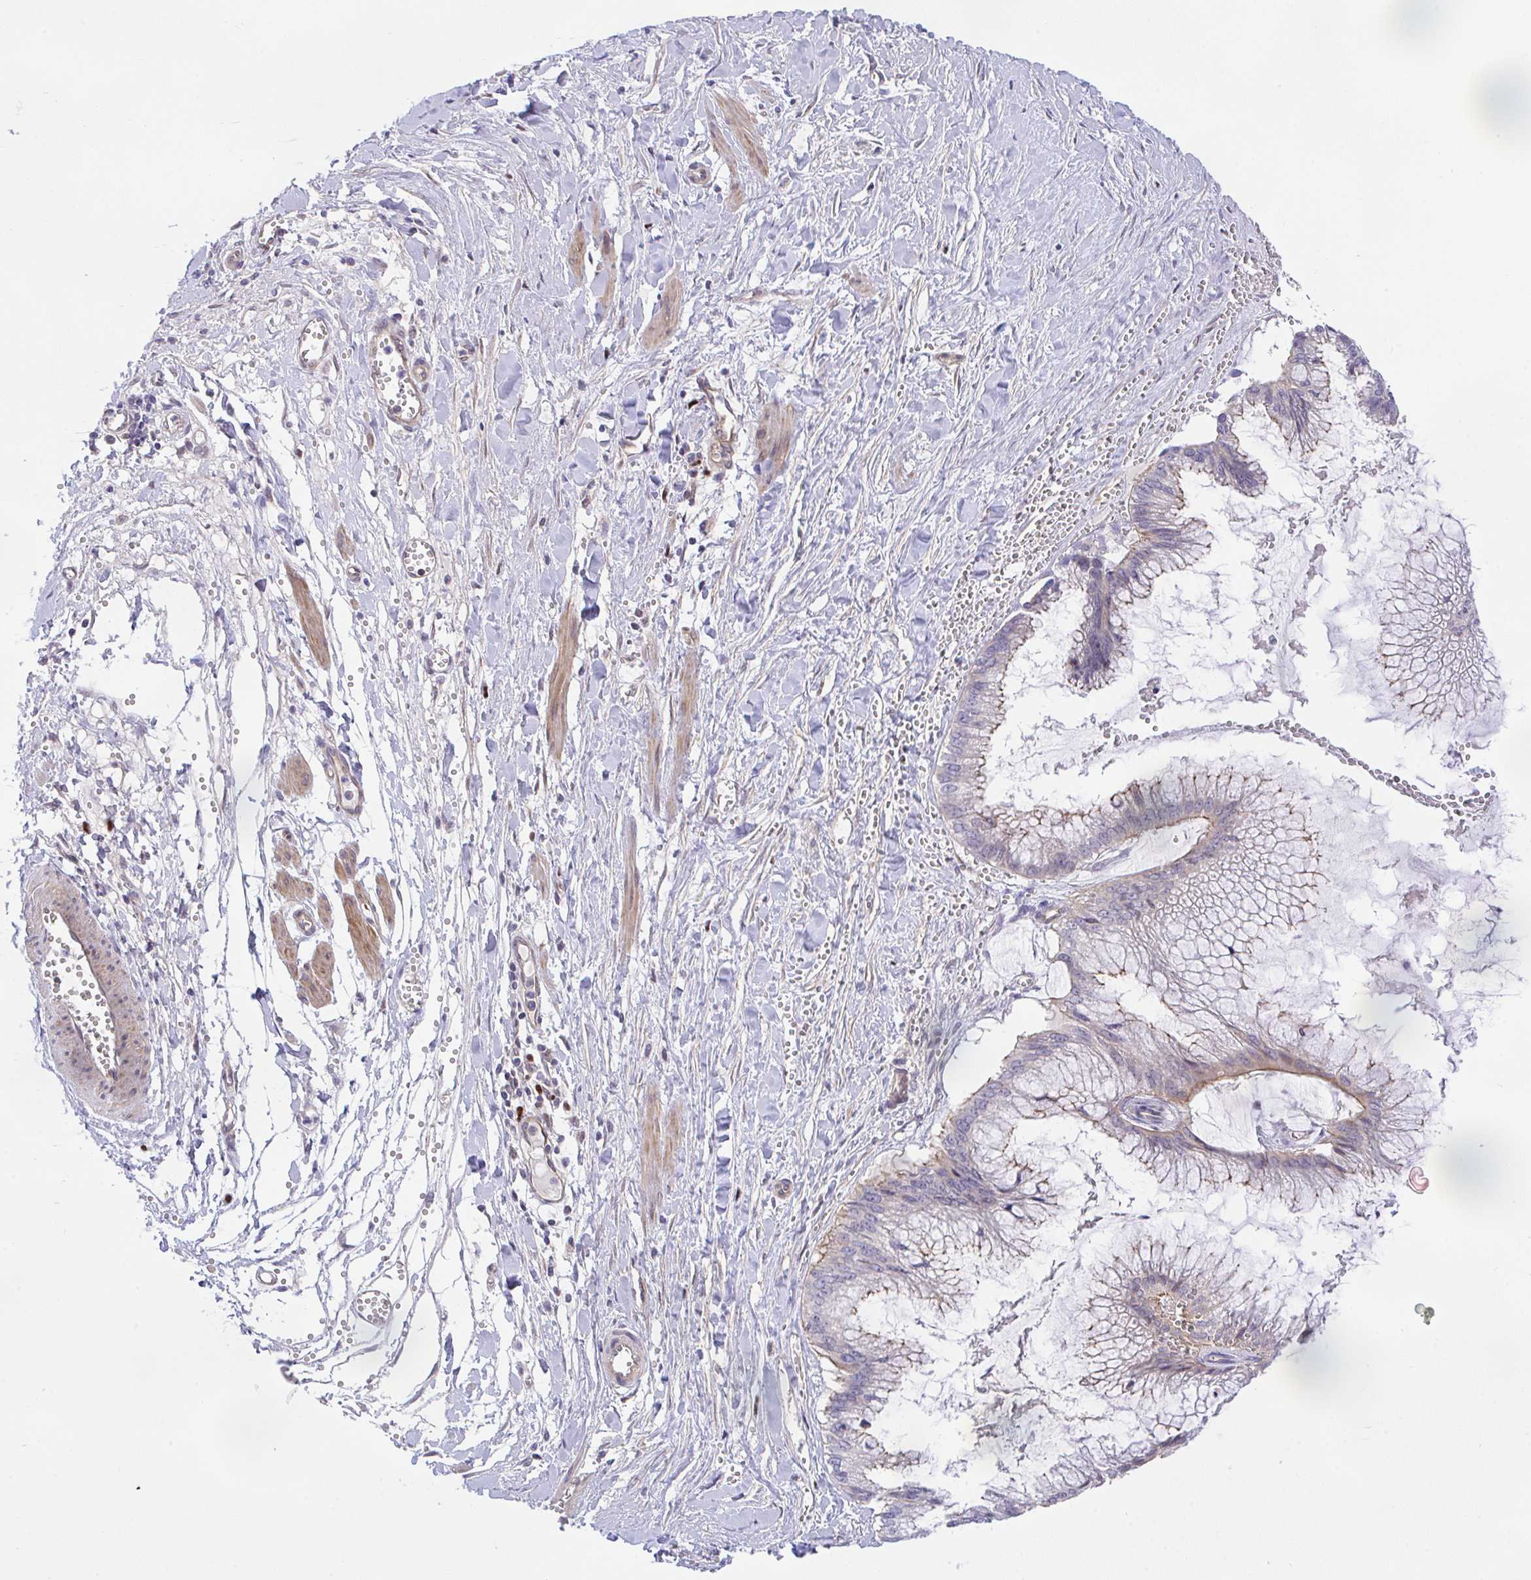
{"staining": {"intensity": "weak", "quantity": "<25%", "location": "cytoplasmic/membranous"}, "tissue": "ovarian cancer", "cell_type": "Tumor cells", "image_type": "cancer", "snomed": [{"axis": "morphology", "description": "Cystadenocarcinoma, mucinous, NOS"}, {"axis": "topography", "description": "Ovary"}], "caption": "Ovarian cancer (mucinous cystadenocarcinoma) stained for a protein using immunohistochemistry displays no staining tumor cells.", "gene": "ZBED3", "patient": {"sex": "female", "age": 44}}